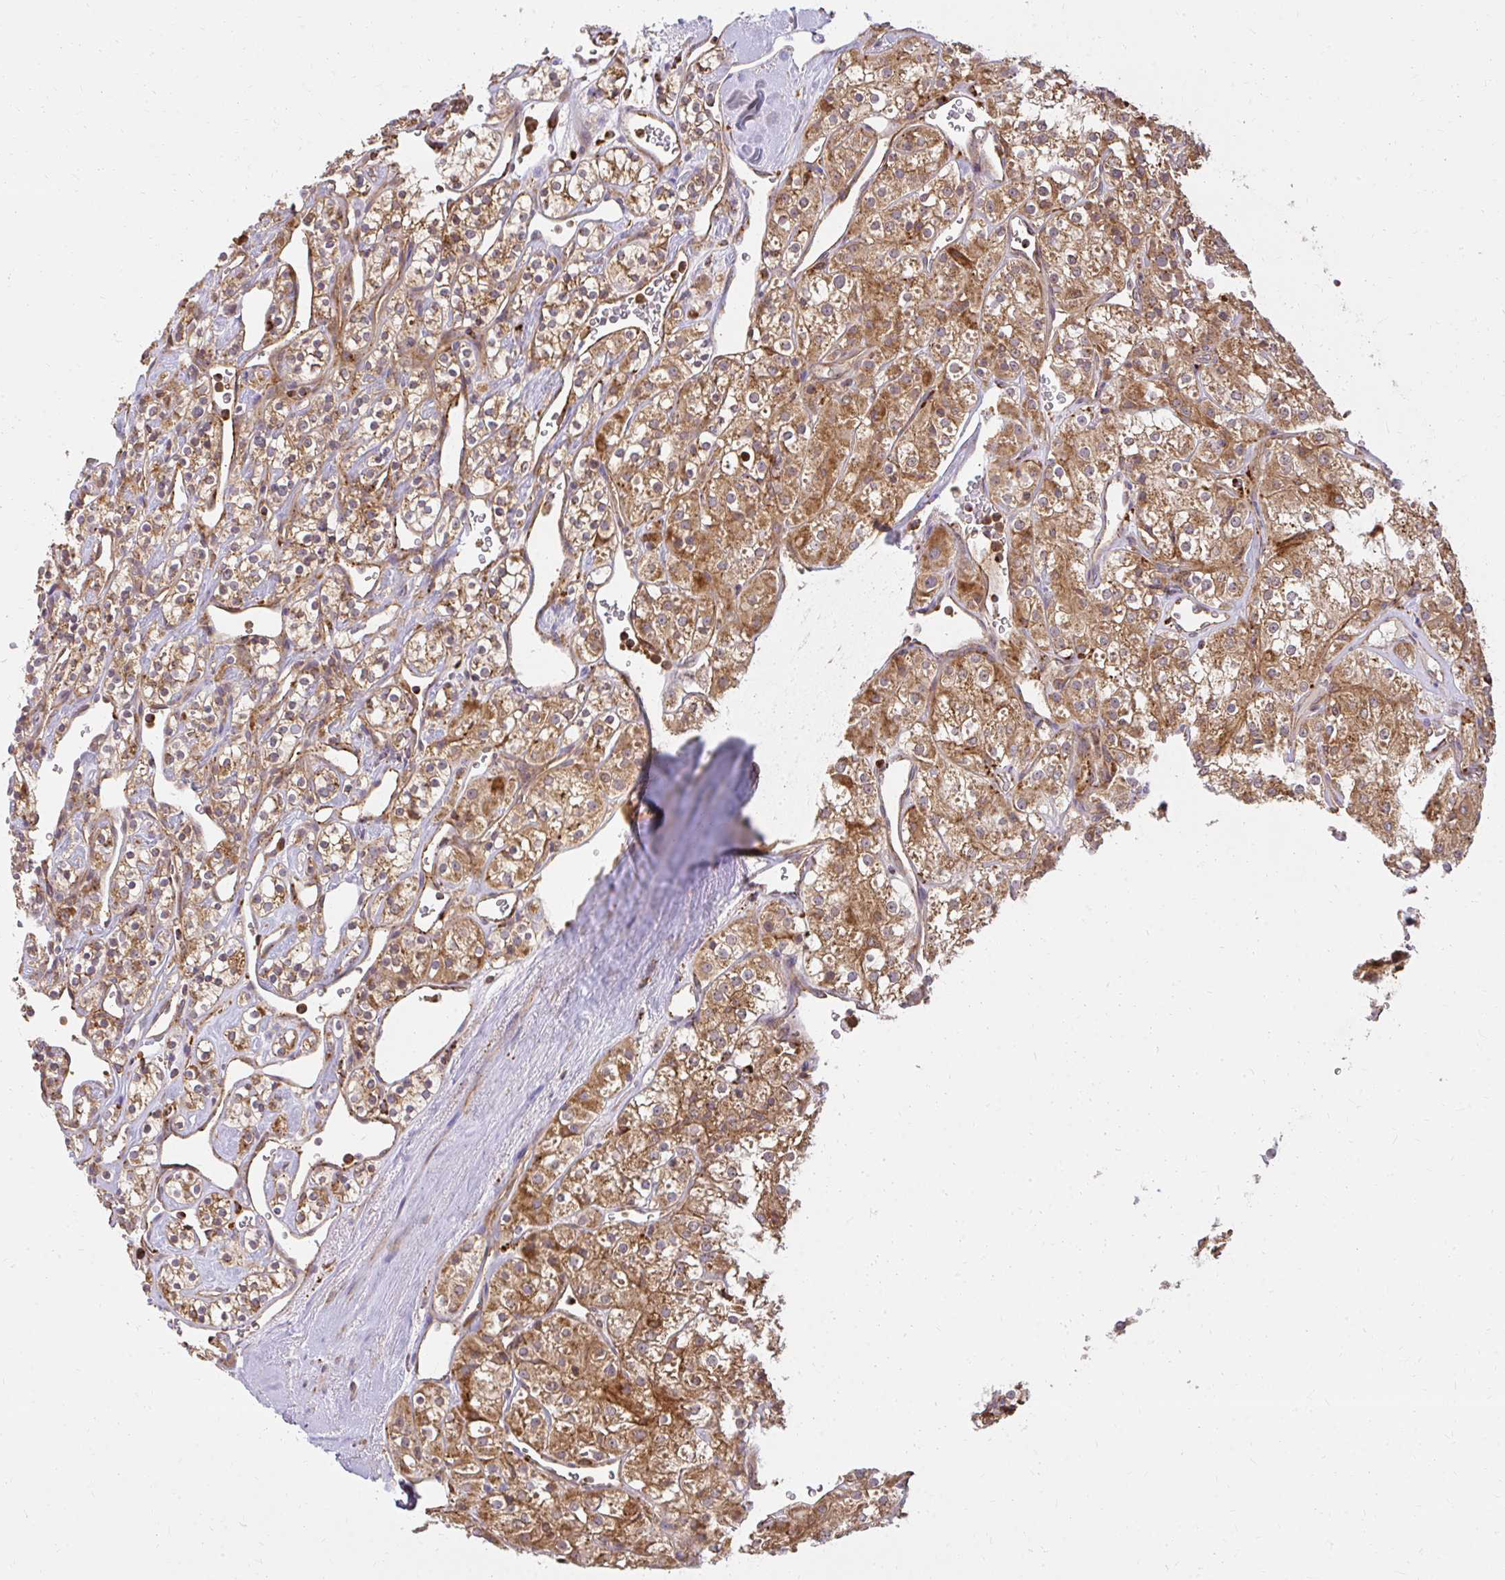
{"staining": {"intensity": "moderate", "quantity": ">75%", "location": "cytoplasmic/membranous"}, "tissue": "renal cancer", "cell_type": "Tumor cells", "image_type": "cancer", "snomed": [{"axis": "morphology", "description": "Adenocarcinoma, NOS"}, {"axis": "topography", "description": "Kidney"}], "caption": "High-magnification brightfield microscopy of adenocarcinoma (renal) stained with DAB (brown) and counterstained with hematoxylin (blue). tumor cells exhibit moderate cytoplasmic/membranous expression is identified in about>75% of cells.", "gene": "GNS", "patient": {"sex": "male", "age": 77}}